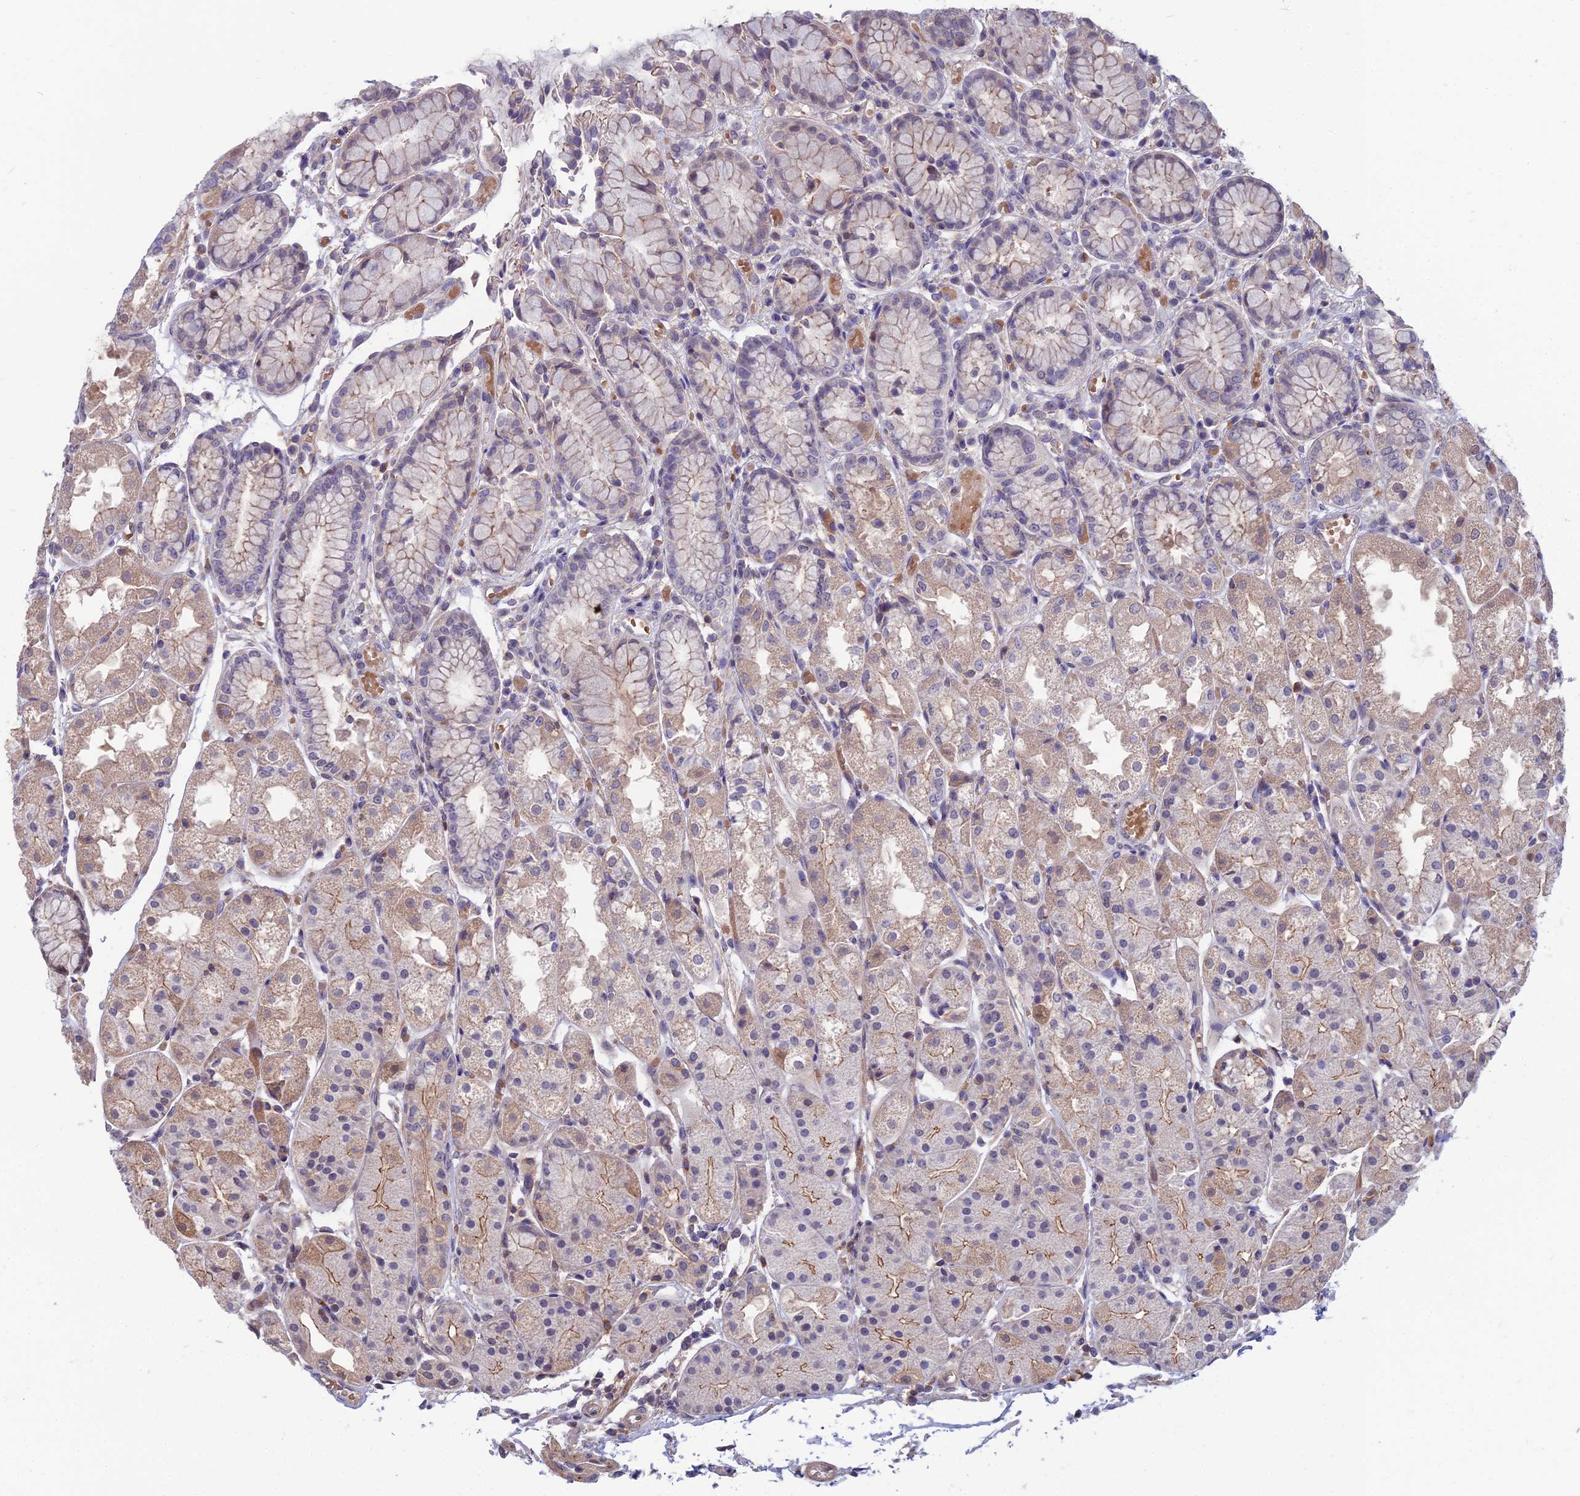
{"staining": {"intensity": "moderate", "quantity": "25%-75%", "location": "cytoplasmic/membranous"}, "tissue": "stomach", "cell_type": "Glandular cells", "image_type": "normal", "snomed": [{"axis": "morphology", "description": "Normal tissue, NOS"}, {"axis": "topography", "description": "Stomach, upper"}], "caption": "Immunohistochemistry (IHC) photomicrograph of benign stomach stained for a protein (brown), which displays medium levels of moderate cytoplasmic/membranous expression in approximately 25%-75% of glandular cells.", "gene": "OPA3", "patient": {"sex": "male", "age": 72}}